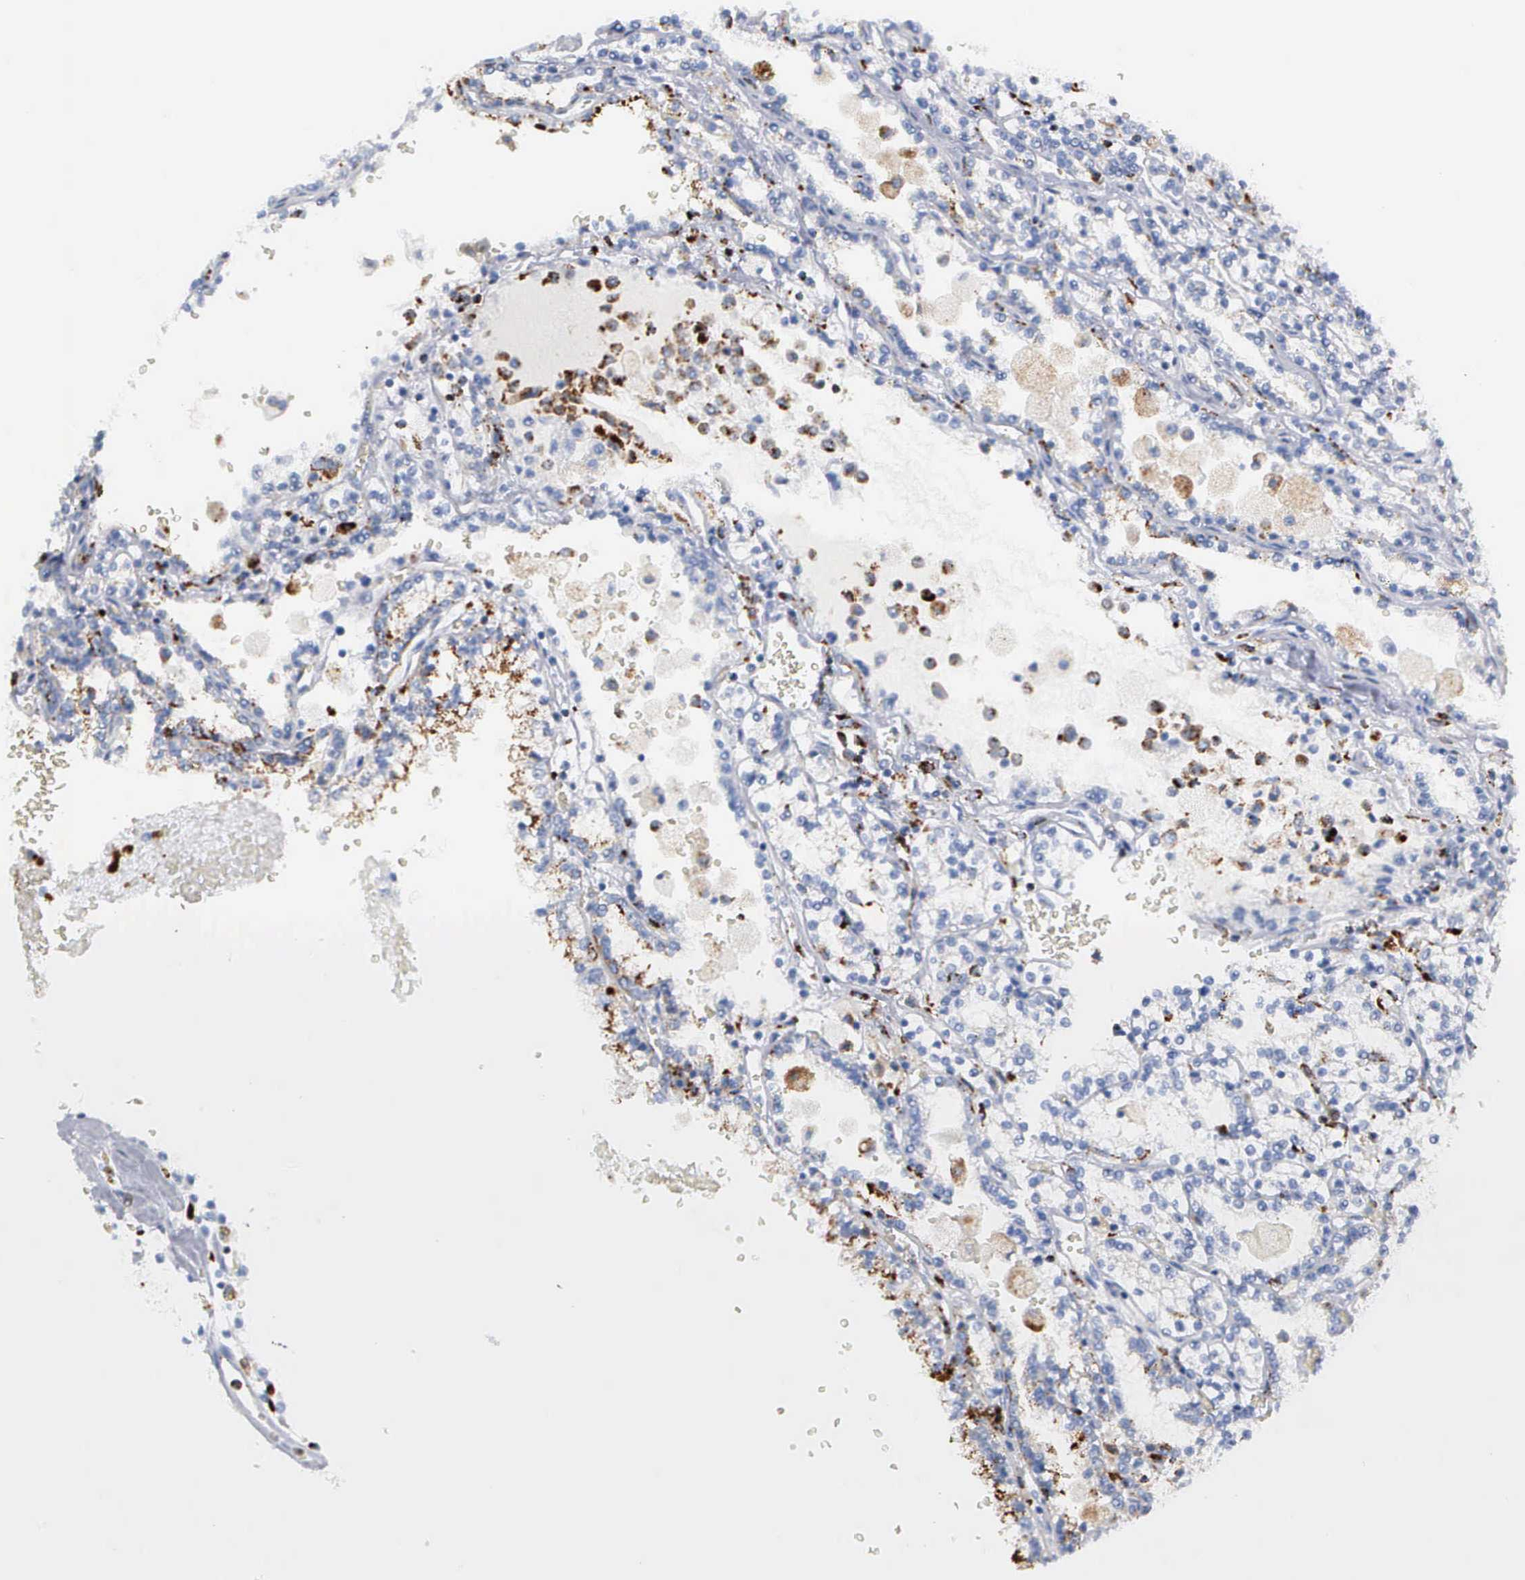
{"staining": {"intensity": "moderate", "quantity": "<25%", "location": "cytoplasmic/membranous"}, "tissue": "renal cancer", "cell_type": "Tumor cells", "image_type": "cancer", "snomed": [{"axis": "morphology", "description": "Adenocarcinoma, NOS"}, {"axis": "topography", "description": "Kidney"}], "caption": "Protein staining exhibits moderate cytoplasmic/membranous staining in about <25% of tumor cells in renal cancer (adenocarcinoma).", "gene": "CTSH", "patient": {"sex": "female", "age": 56}}